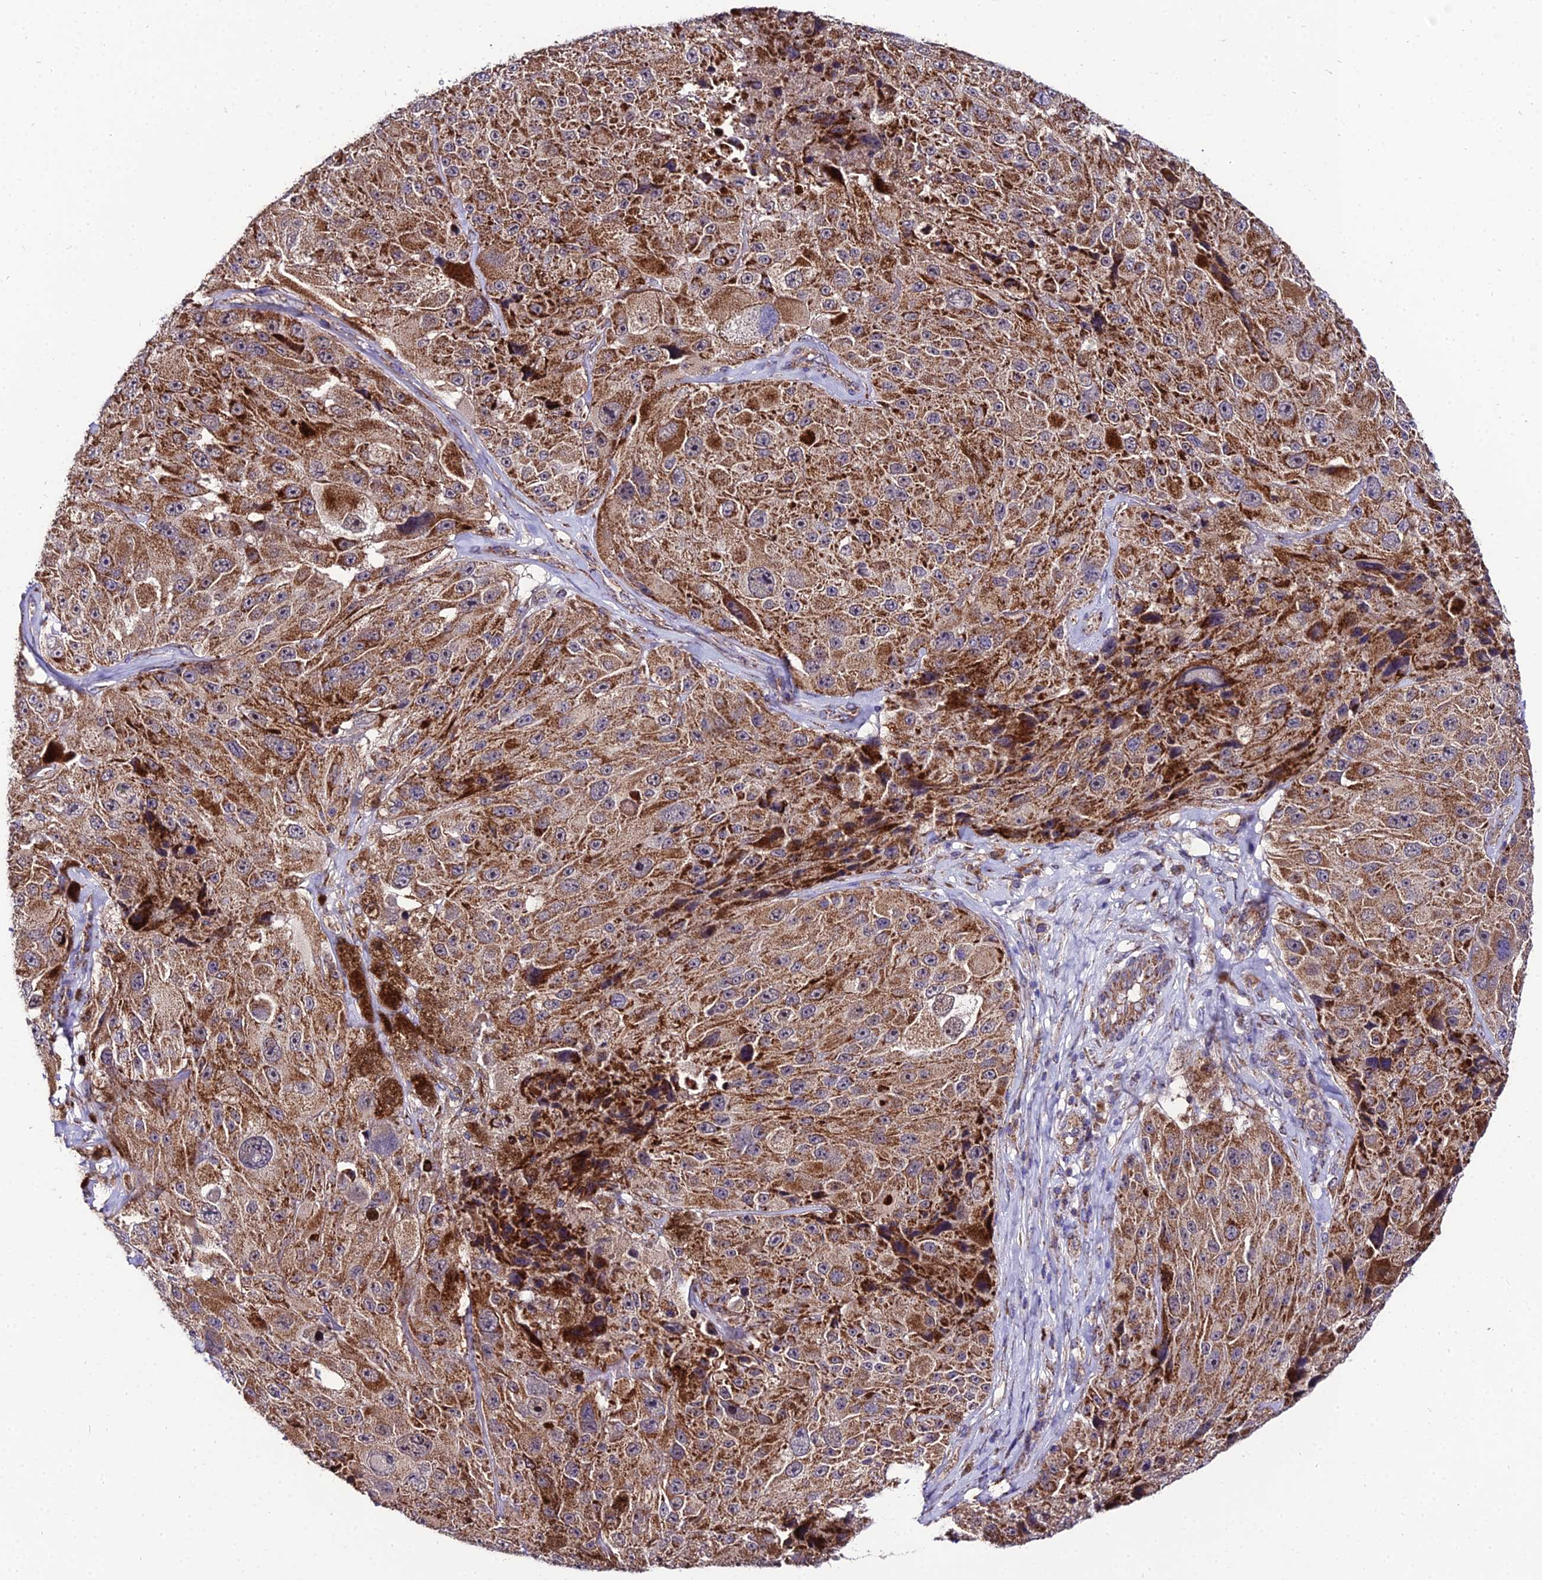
{"staining": {"intensity": "strong", "quantity": ">75%", "location": "cytoplasmic/membranous"}, "tissue": "melanoma", "cell_type": "Tumor cells", "image_type": "cancer", "snomed": [{"axis": "morphology", "description": "Malignant melanoma, Metastatic site"}, {"axis": "topography", "description": "Lymph node"}], "caption": "A high-resolution histopathology image shows IHC staining of malignant melanoma (metastatic site), which shows strong cytoplasmic/membranous staining in approximately >75% of tumor cells.", "gene": "PSMD2", "patient": {"sex": "male", "age": 62}}